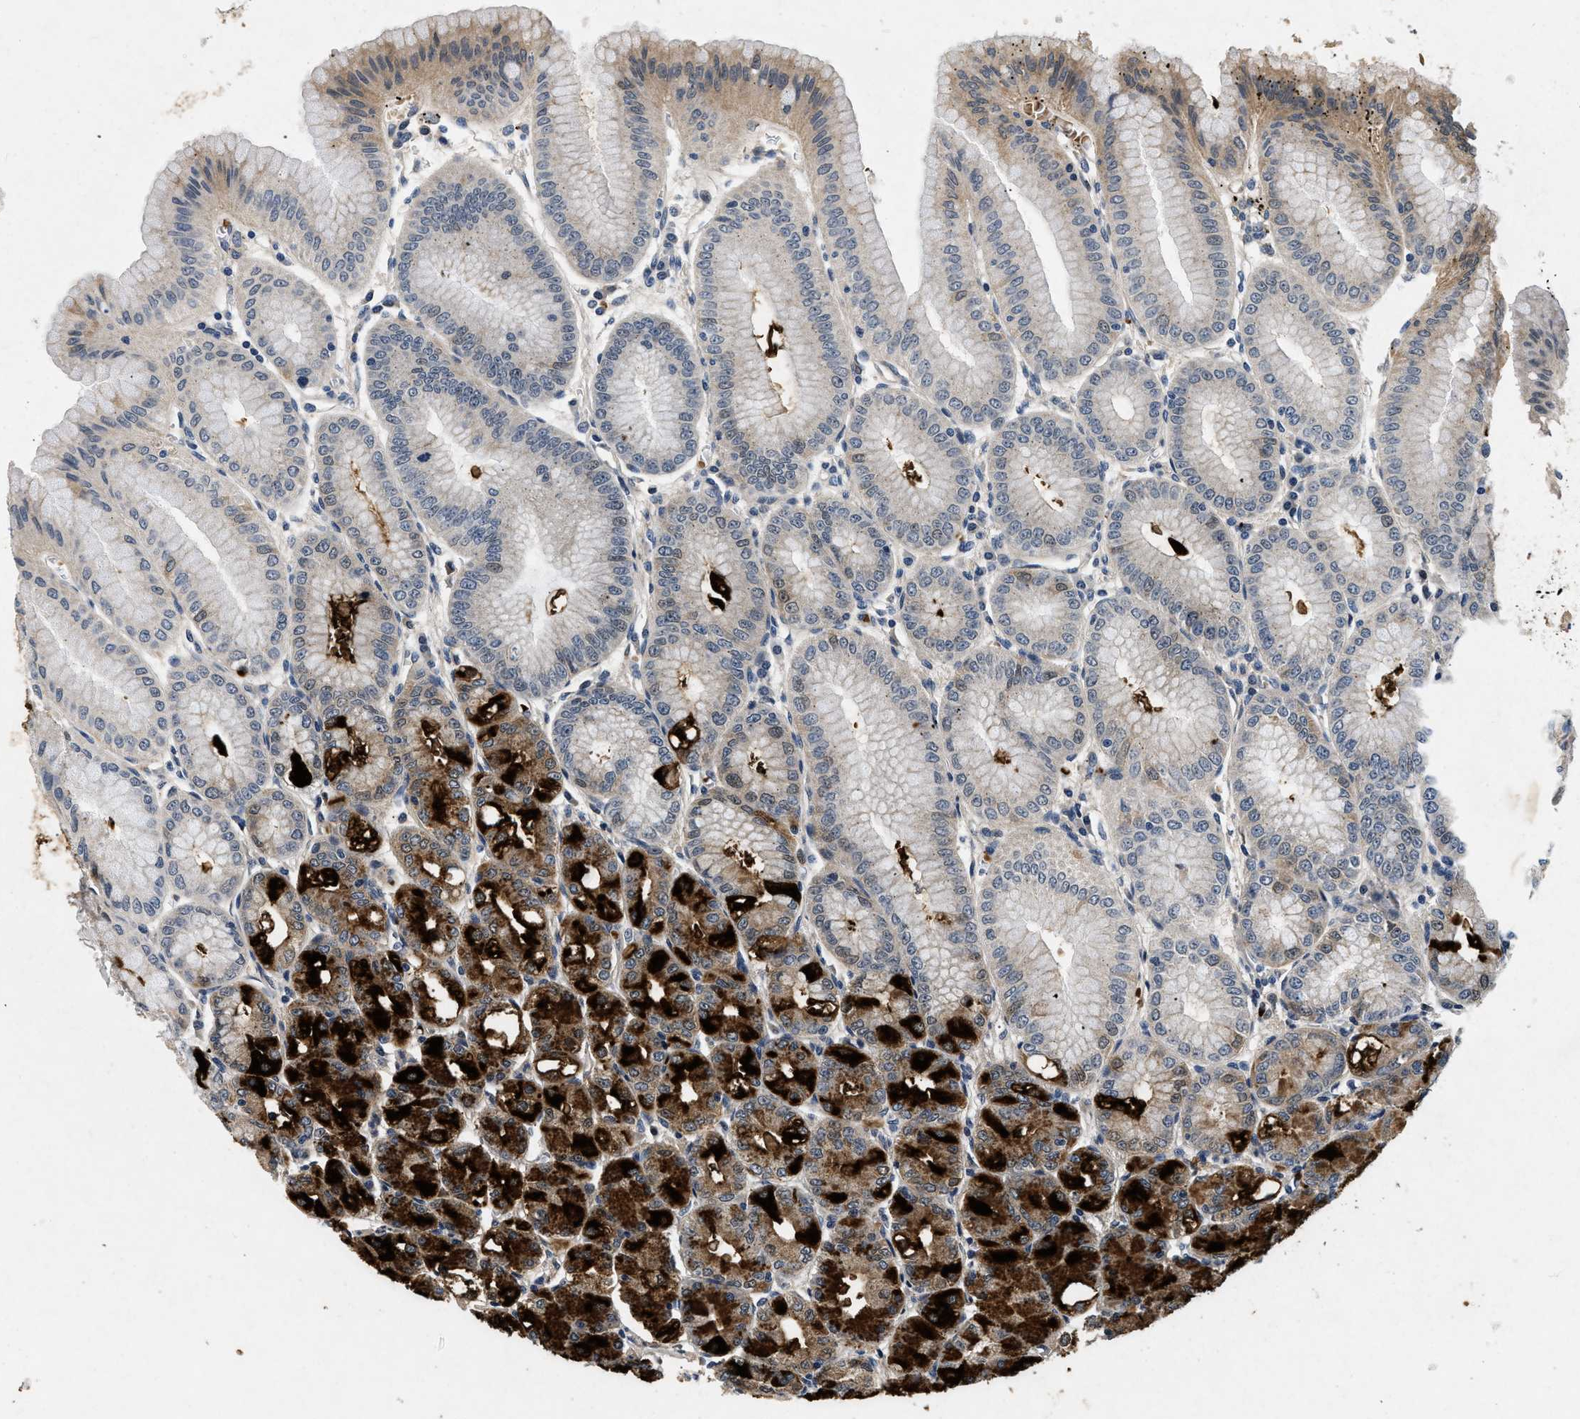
{"staining": {"intensity": "strong", "quantity": "25%-75%", "location": "cytoplasmic/membranous"}, "tissue": "stomach", "cell_type": "Glandular cells", "image_type": "normal", "snomed": [{"axis": "morphology", "description": "Normal tissue, NOS"}, {"axis": "topography", "description": "Stomach, lower"}], "caption": "A high amount of strong cytoplasmic/membranous staining is appreciated in approximately 25%-75% of glandular cells in normal stomach. (Brightfield microscopy of DAB IHC at high magnification).", "gene": "PDP1", "patient": {"sex": "male", "age": 71}}